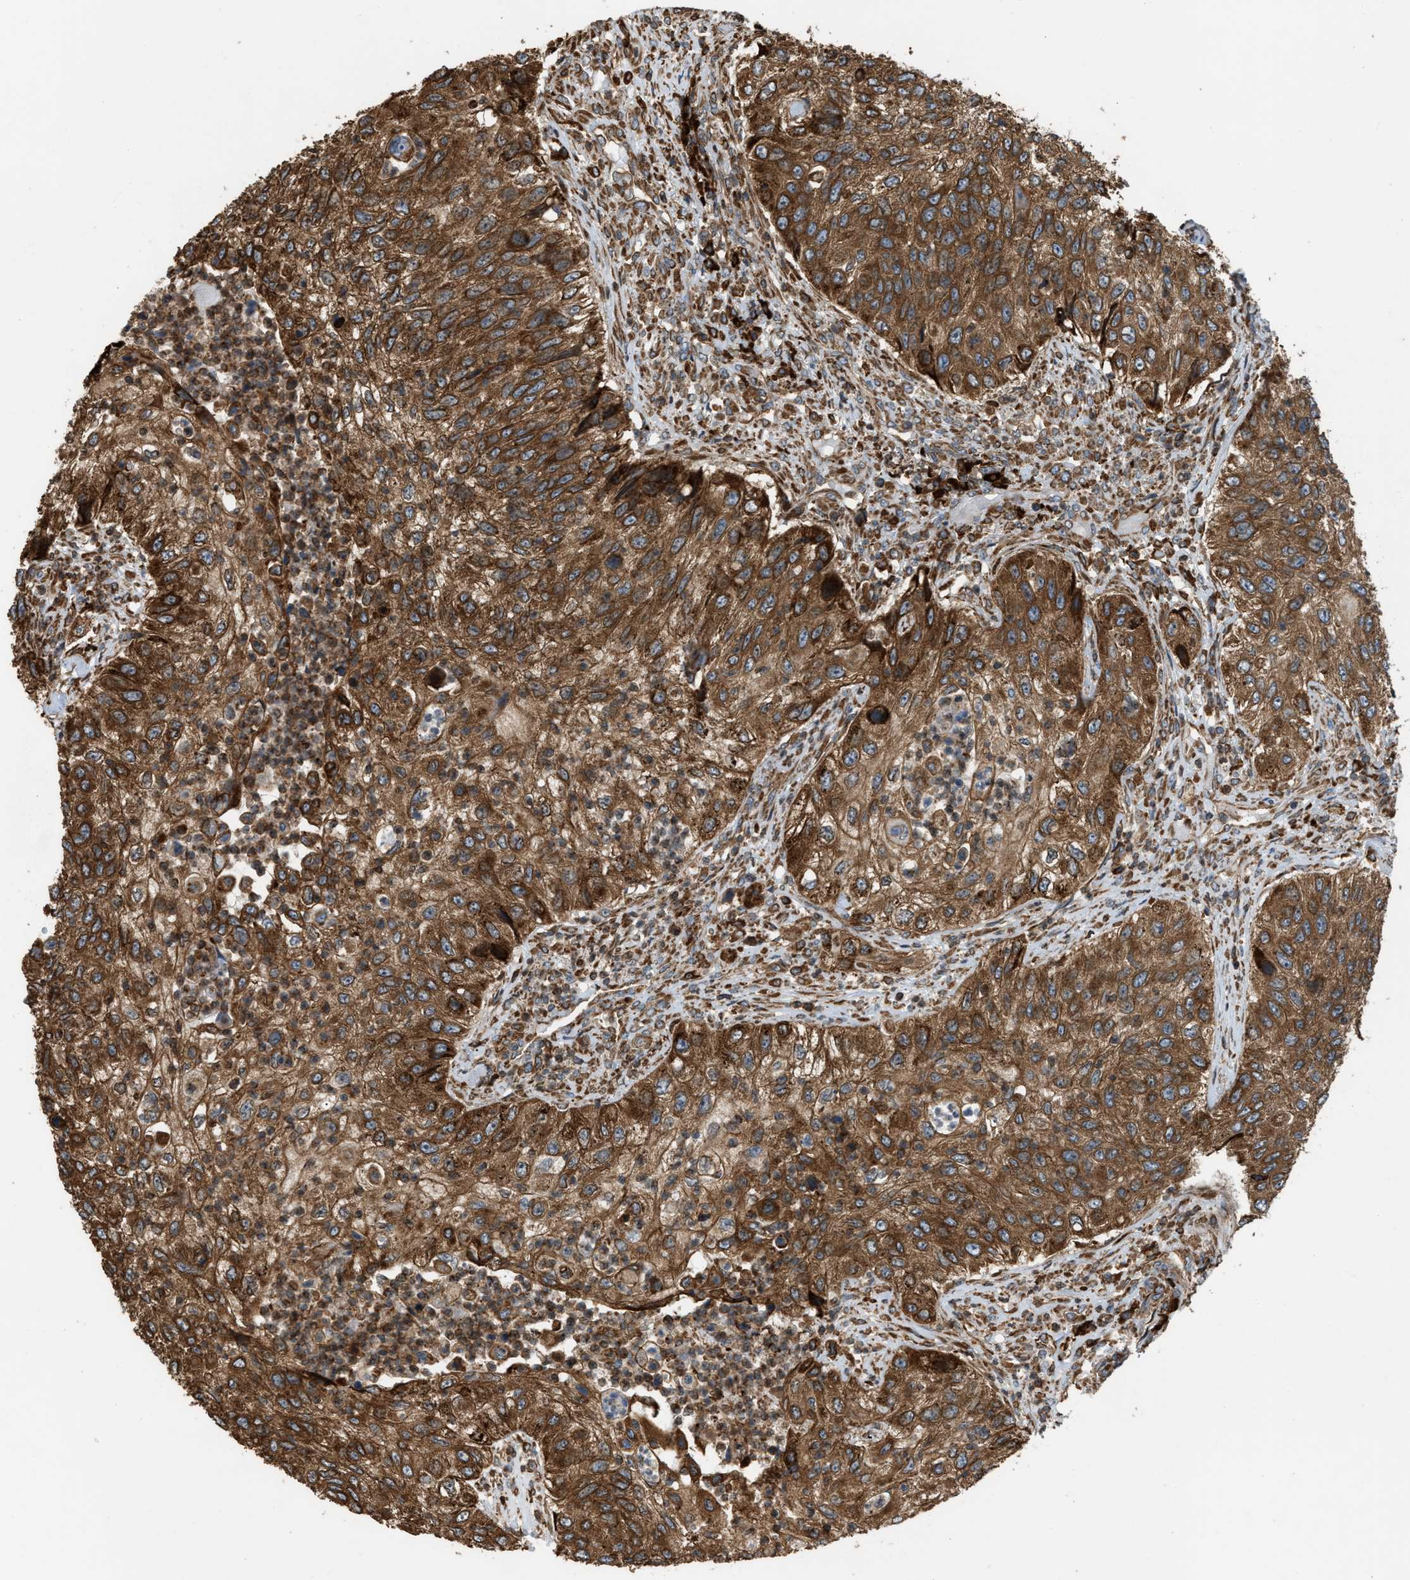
{"staining": {"intensity": "strong", "quantity": ">75%", "location": "cytoplasmic/membranous"}, "tissue": "urothelial cancer", "cell_type": "Tumor cells", "image_type": "cancer", "snomed": [{"axis": "morphology", "description": "Urothelial carcinoma, High grade"}, {"axis": "topography", "description": "Urinary bladder"}], "caption": "Immunohistochemical staining of urothelial cancer exhibits strong cytoplasmic/membranous protein positivity in about >75% of tumor cells.", "gene": "BAIAP2L1", "patient": {"sex": "female", "age": 60}}